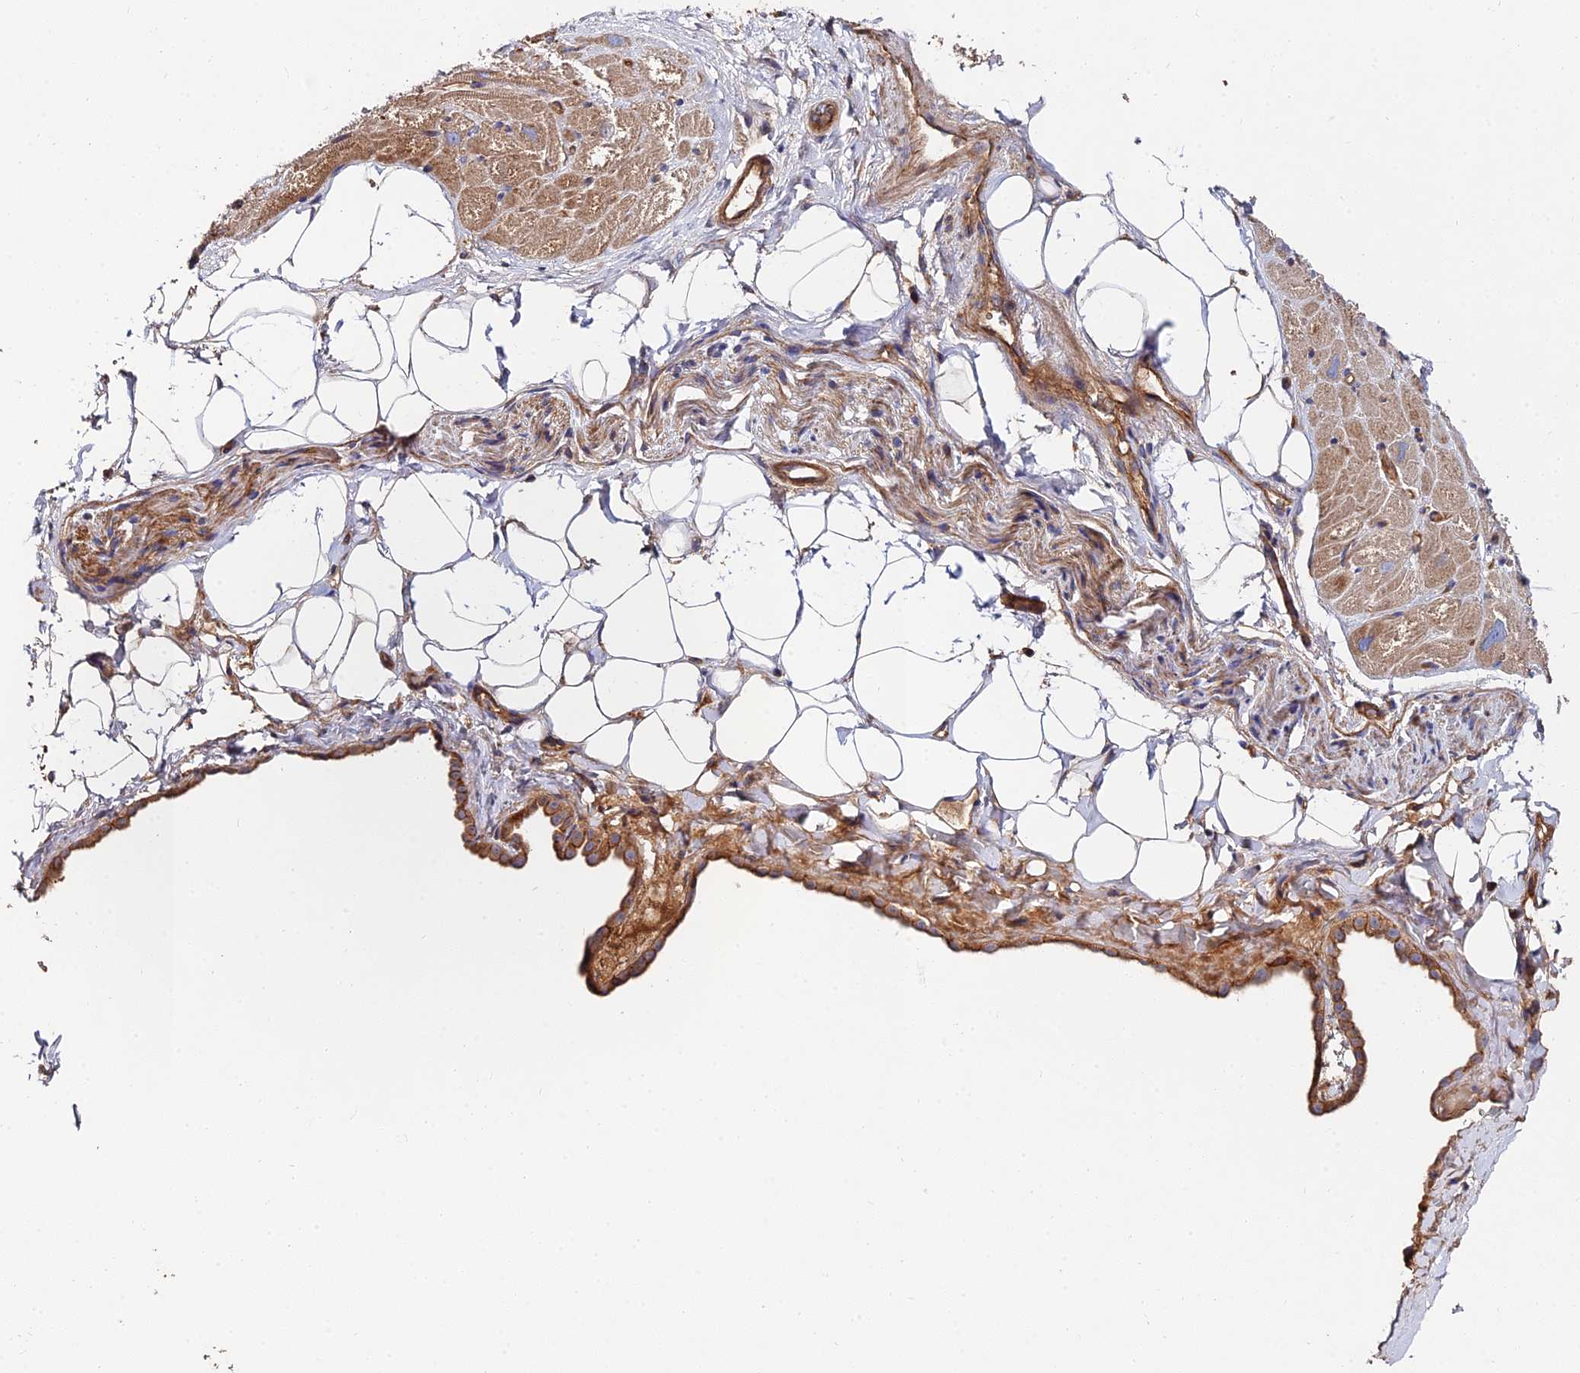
{"staining": {"intensity": "moderate", "quantity": ">75%", "location": "cytoplasmic/membranous"}, "tissue": "heart muscle", "cell_type": "Cardiomyocytes", "image_type": "normal", "snomed": [{"axis": "morphology", "description": "Normal tissue, NOS"}, {"axis": "topography", "description": "Heart"}], "caption": "The immunohistochemical stain shows moderate cytoplasmic/membranous expression in cardiomyocytes of normal heart muscle.", "gene": "EXT1", "patient": {"sex": "male", "age": 50}}